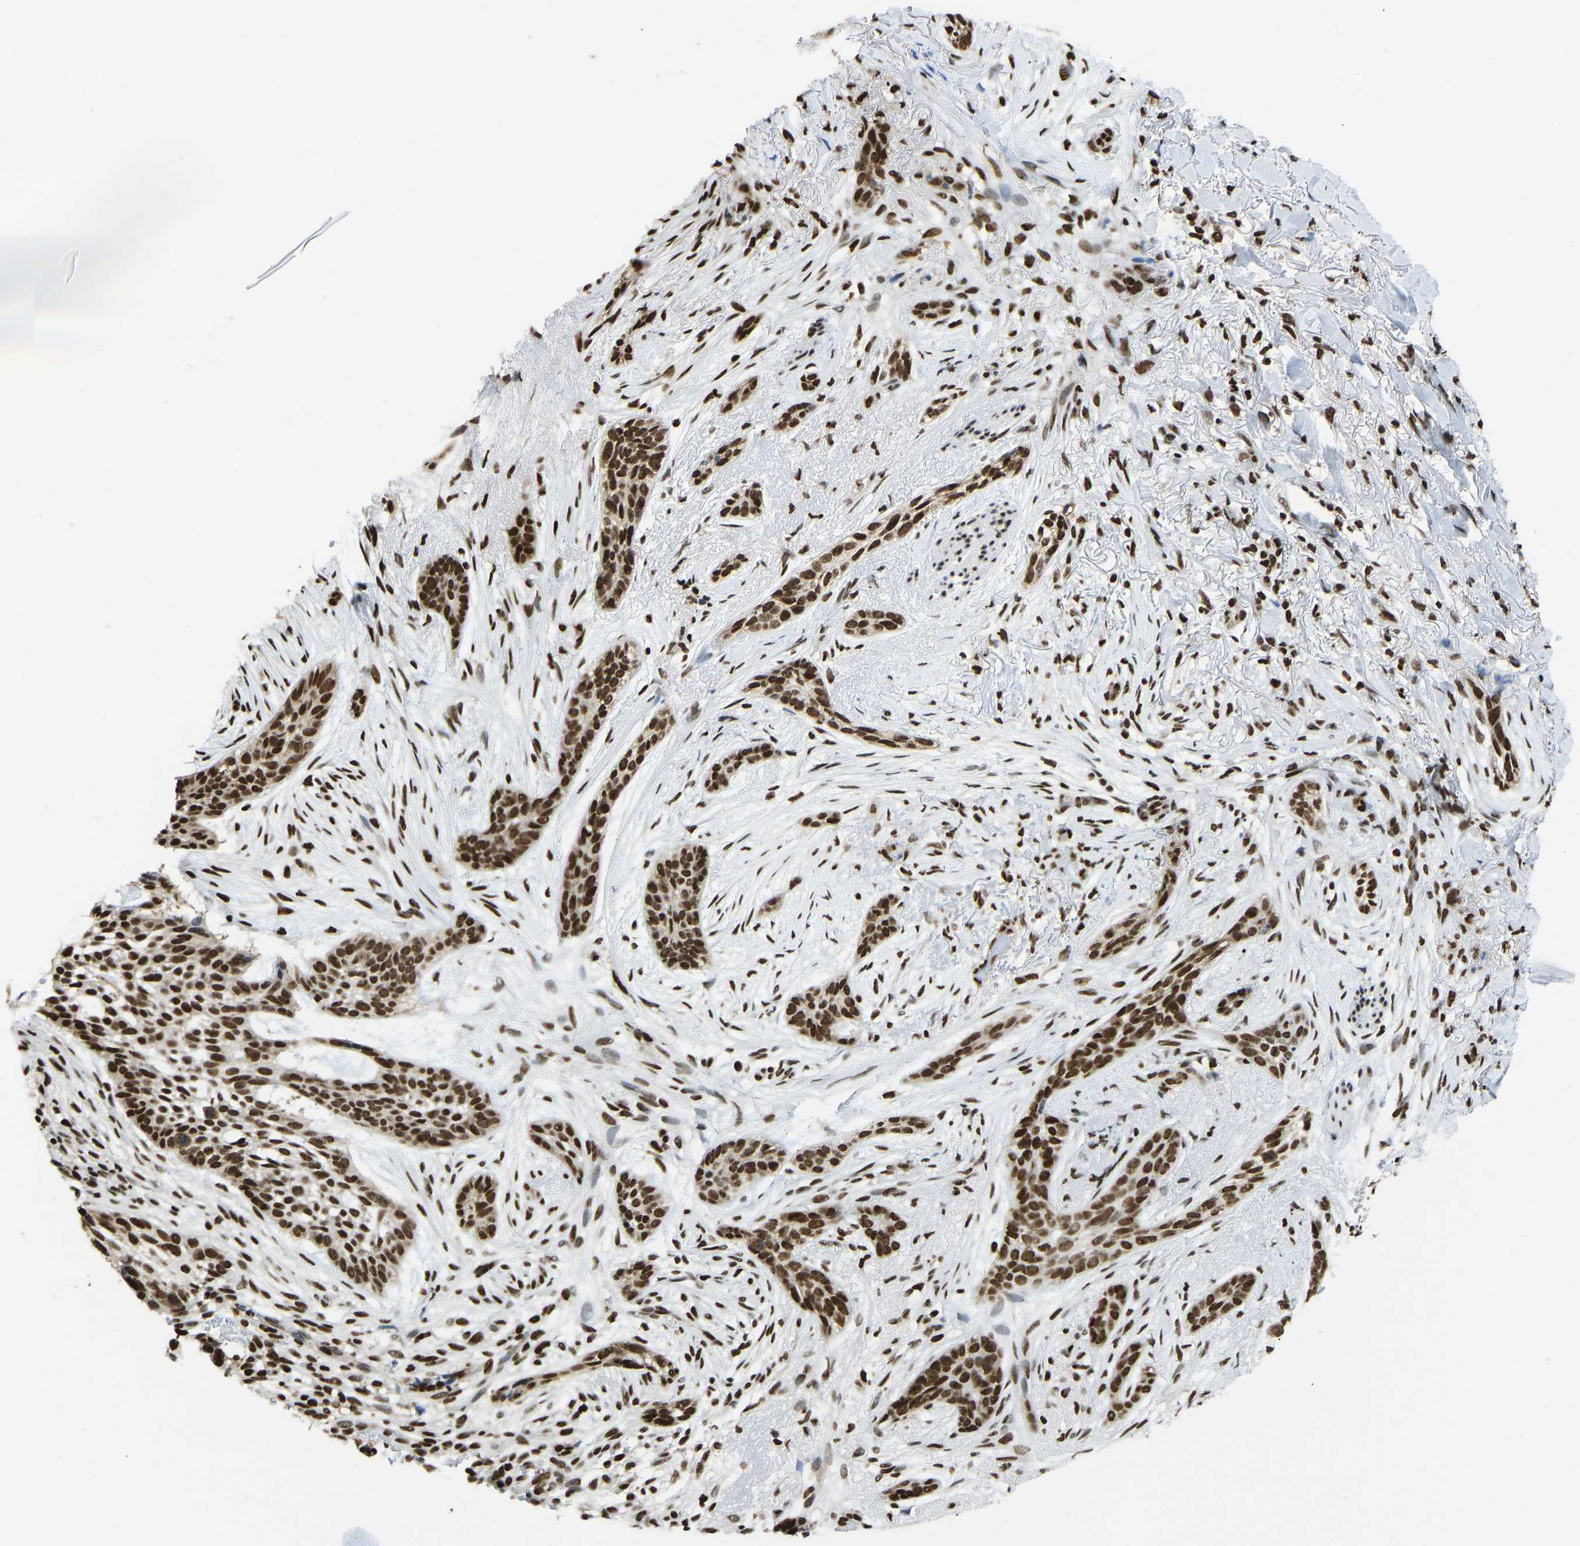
{"staining": {"intensity": "strong", "quantity": ">75%", "location": "nuclear"}, "tissue": "skin cancer", "cell_type": "Tumor cells", "image_type": "cancer", "snomed": [{"axis": "morphology", "description": "Basal cell carcinoma"}, {"axis": "topography", "description": "Skin"}], "caption": "Immunohistochemistry (IHC) image of neoplastic tissue: basal cell carcinoma (skin) stained using immunohistochemistry (IHC) reveals high levels of strong protein expression localized specifically in the nuclear of tumor cells, appearing as a nuclear brown color.", "gene": "ZSCAN20", "patient": {"sex": "female", "age": 88}}